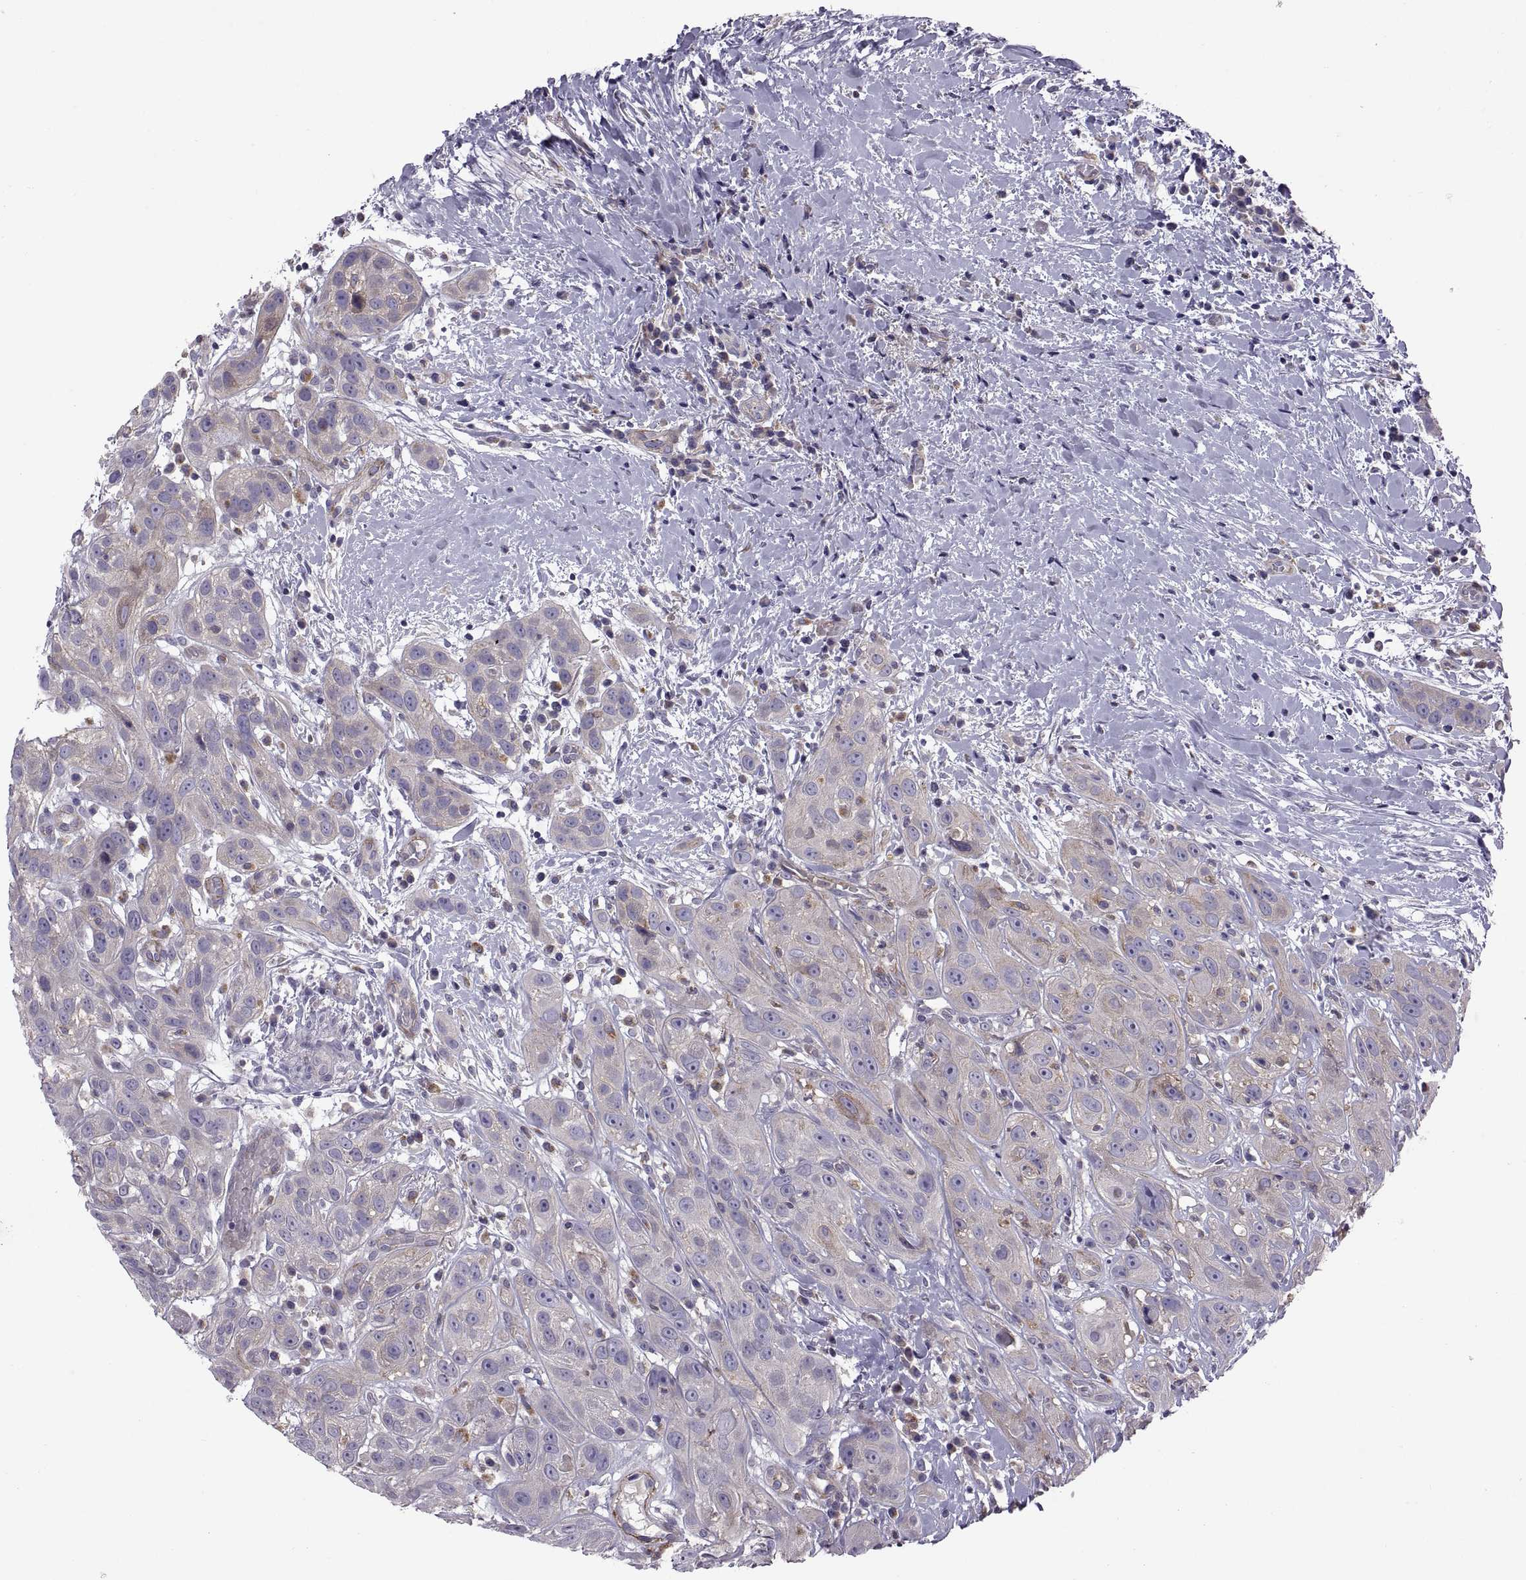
{"staining": {"intensity": "moderate", "quantity": "<25%", "location": "cytoplasmic/membranous"}, "tissue": "head and neck cancer", "cell_type": "Tumor cells", "image_type": "cancer", "snomed": [{"axis": "morphology", "description": "Normal tissue, NOS"}, {"axis": "morphology", "description": "Squamous cell carcinoma, NOS"}, {"axis": "topography", "description": "Oral tissue"}, {"axis": "topography", "description": "Salivary gland"}, {"axis": "topography", "description": "Head-Neck"}], "caption": "Moderate cytoplasmic/membranous staining is seen in about <25% of tumor cells in head and neck cancer. The protein is stained brown, and the nuclei are stained in blue (DAB (3,3'-diaminobenzidine) IHC with brightfield microscopy, high magnification).", "gene": "ARSL", "patient": {"sex": "female", "age": 62}}